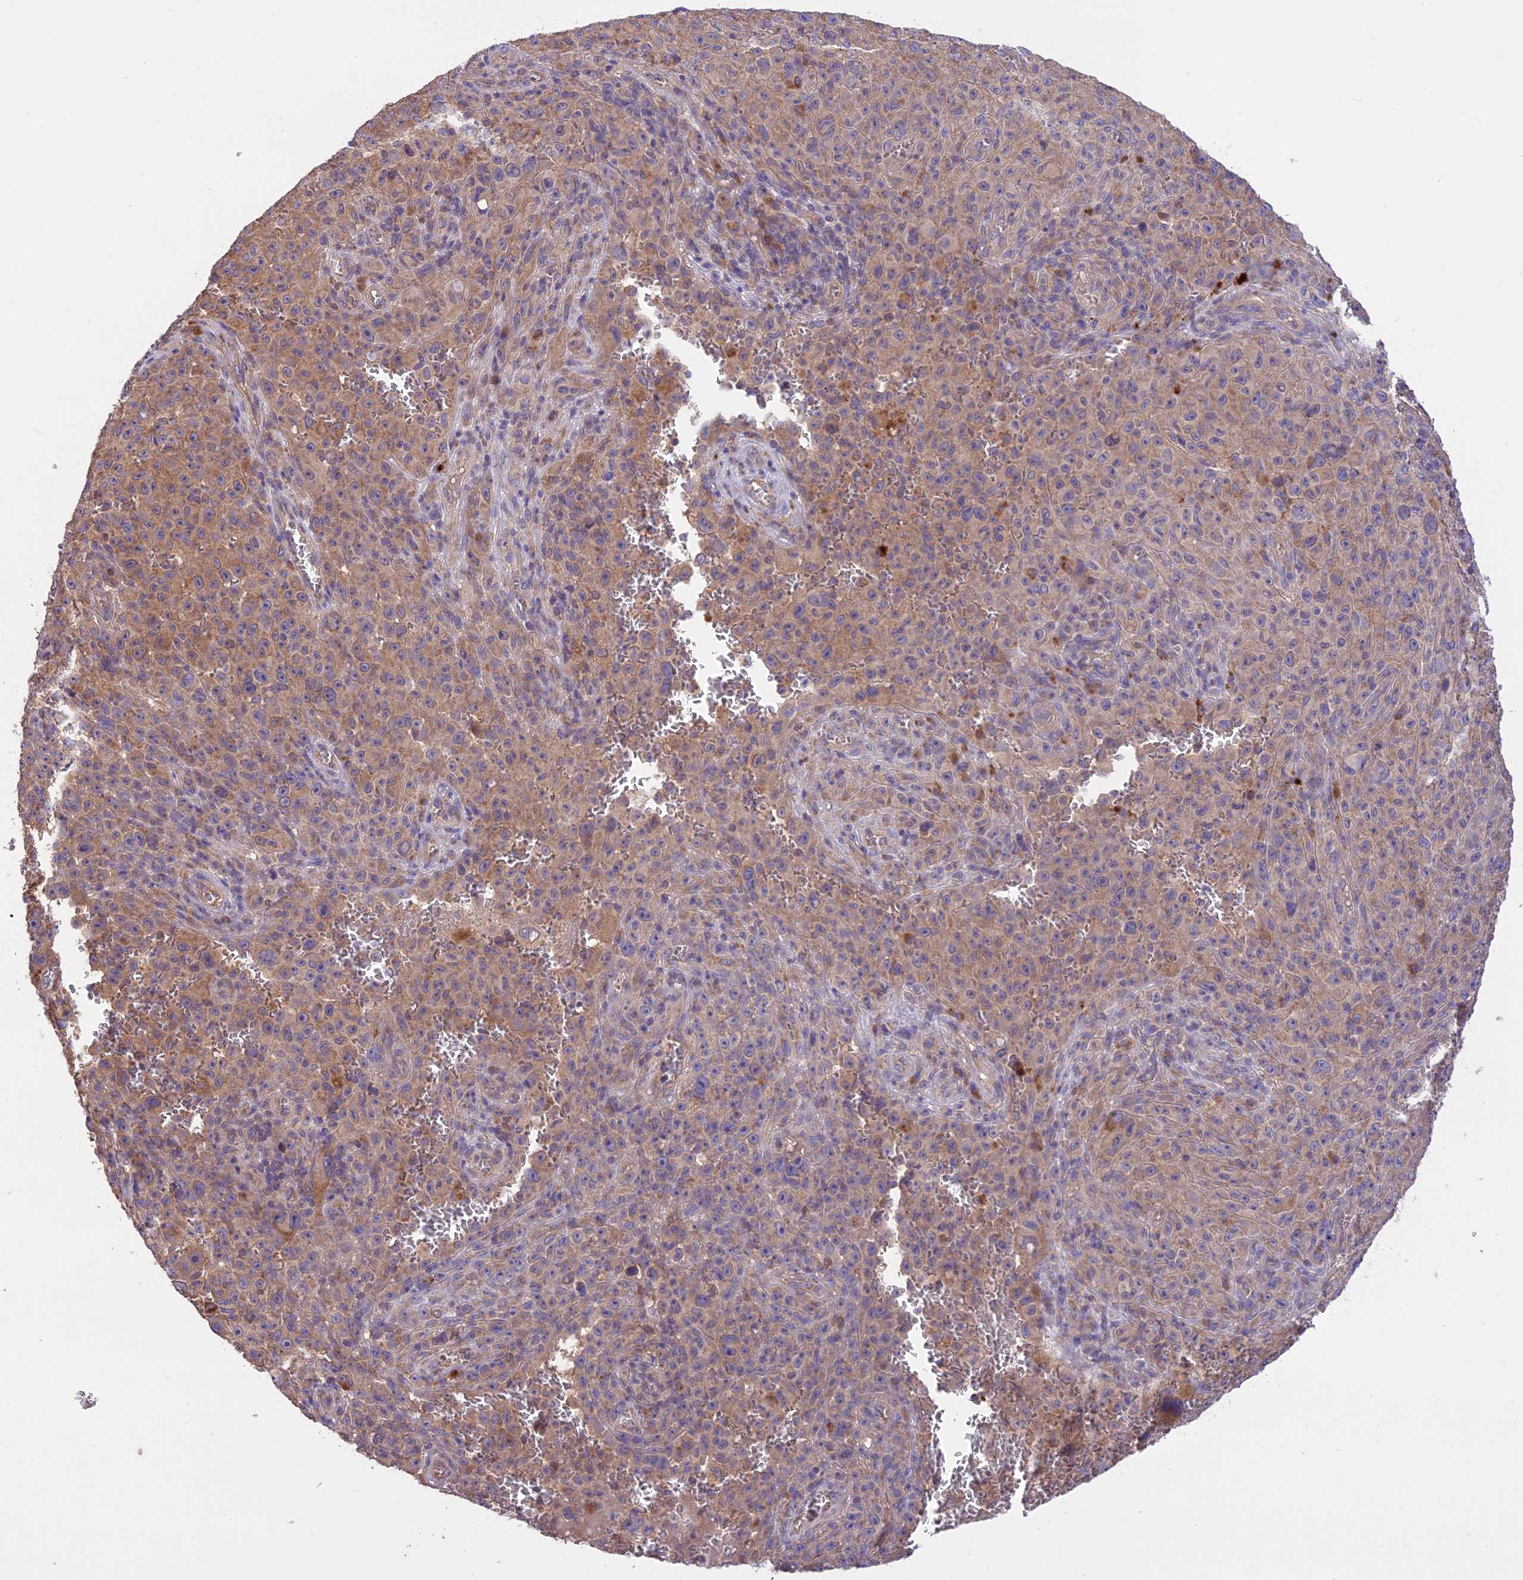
{"staining": {"intensity": "moderate", "quantity": "25%-75%", "location": "cytoplasmic/membranous"}, "tissue": "melanoma", "cell_type": "Tumor cells", "image_type": "cancer", "snomed": [{"axis": "morphology", "description": "Malignant melanoma, NOS"}, {"axis": "topography", "description": "Skin"}], "caption": "Protein analysis of malignant melanoma tissue exhibits moderate cytoplasmic/membranous positivity in approximately 25%-75% of tumor cells. (Stains: DAB (3,3'-diaminobenzidine) in brown, nuclei in blue, Microscopy: brightfield microscopy at high magnification).", "gene": "NDUFAF1", "patient": {"sex": "female", "age": 82}}